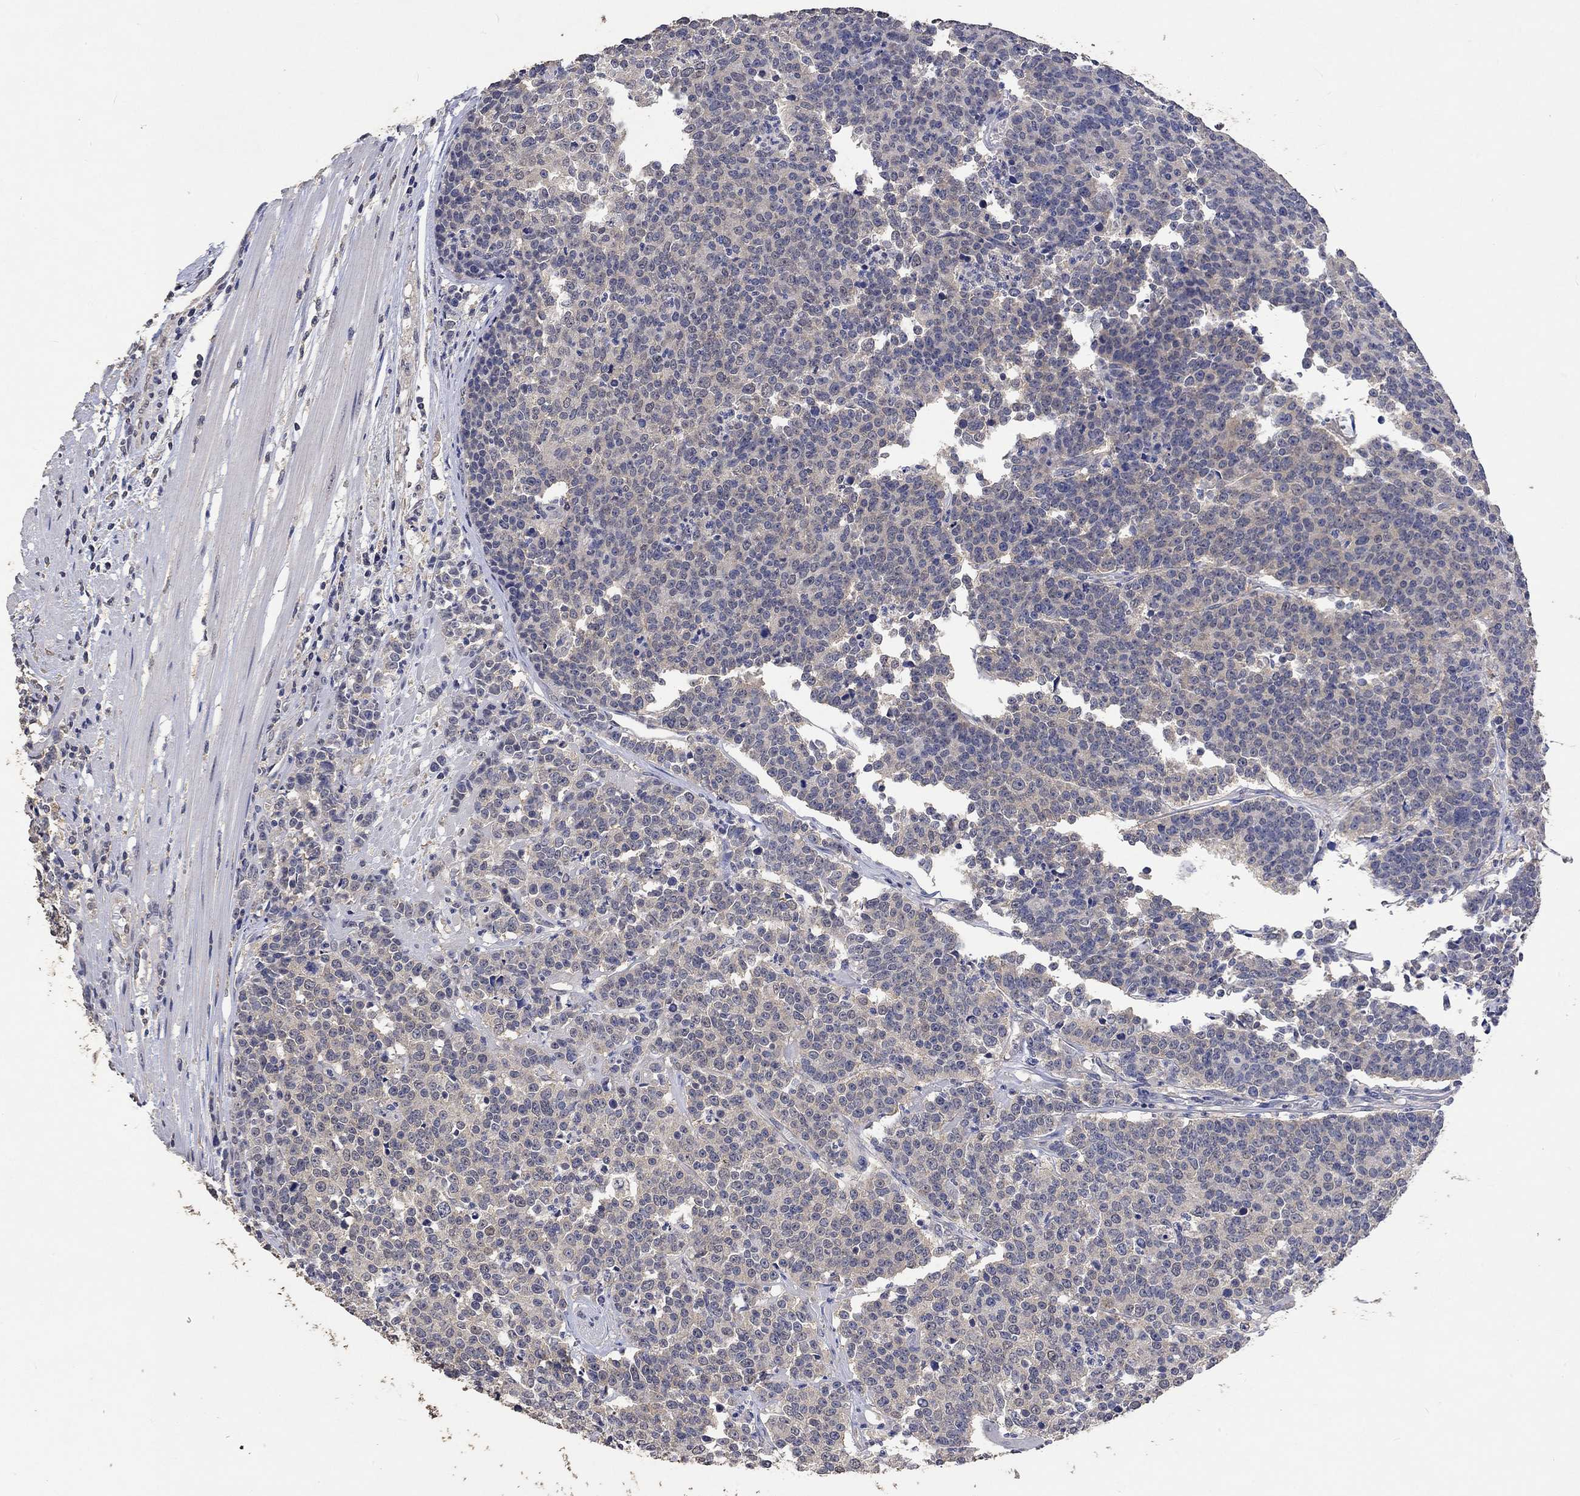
{"staining": {"intensity": "weak", "quantity": "<25%", "location": "cytoplasmic/membranous"}, "tissue": "prostate cancer", "cell_type": "Tumor cells", "image_type": "cancer", "snomed": [{"axis": "morphology", "description": "Adenocarcinoma, NOS"}, {"axis": "topography", "description": "Prostate"}], "caption": "The immunohistochemistry (IHC) micrograph has no significant expression in tumor cells of prostate cancer (adenocarcinoma) tissue.", "gene": "PTPN20", "patient": {"sex": "male", "age": 67}}